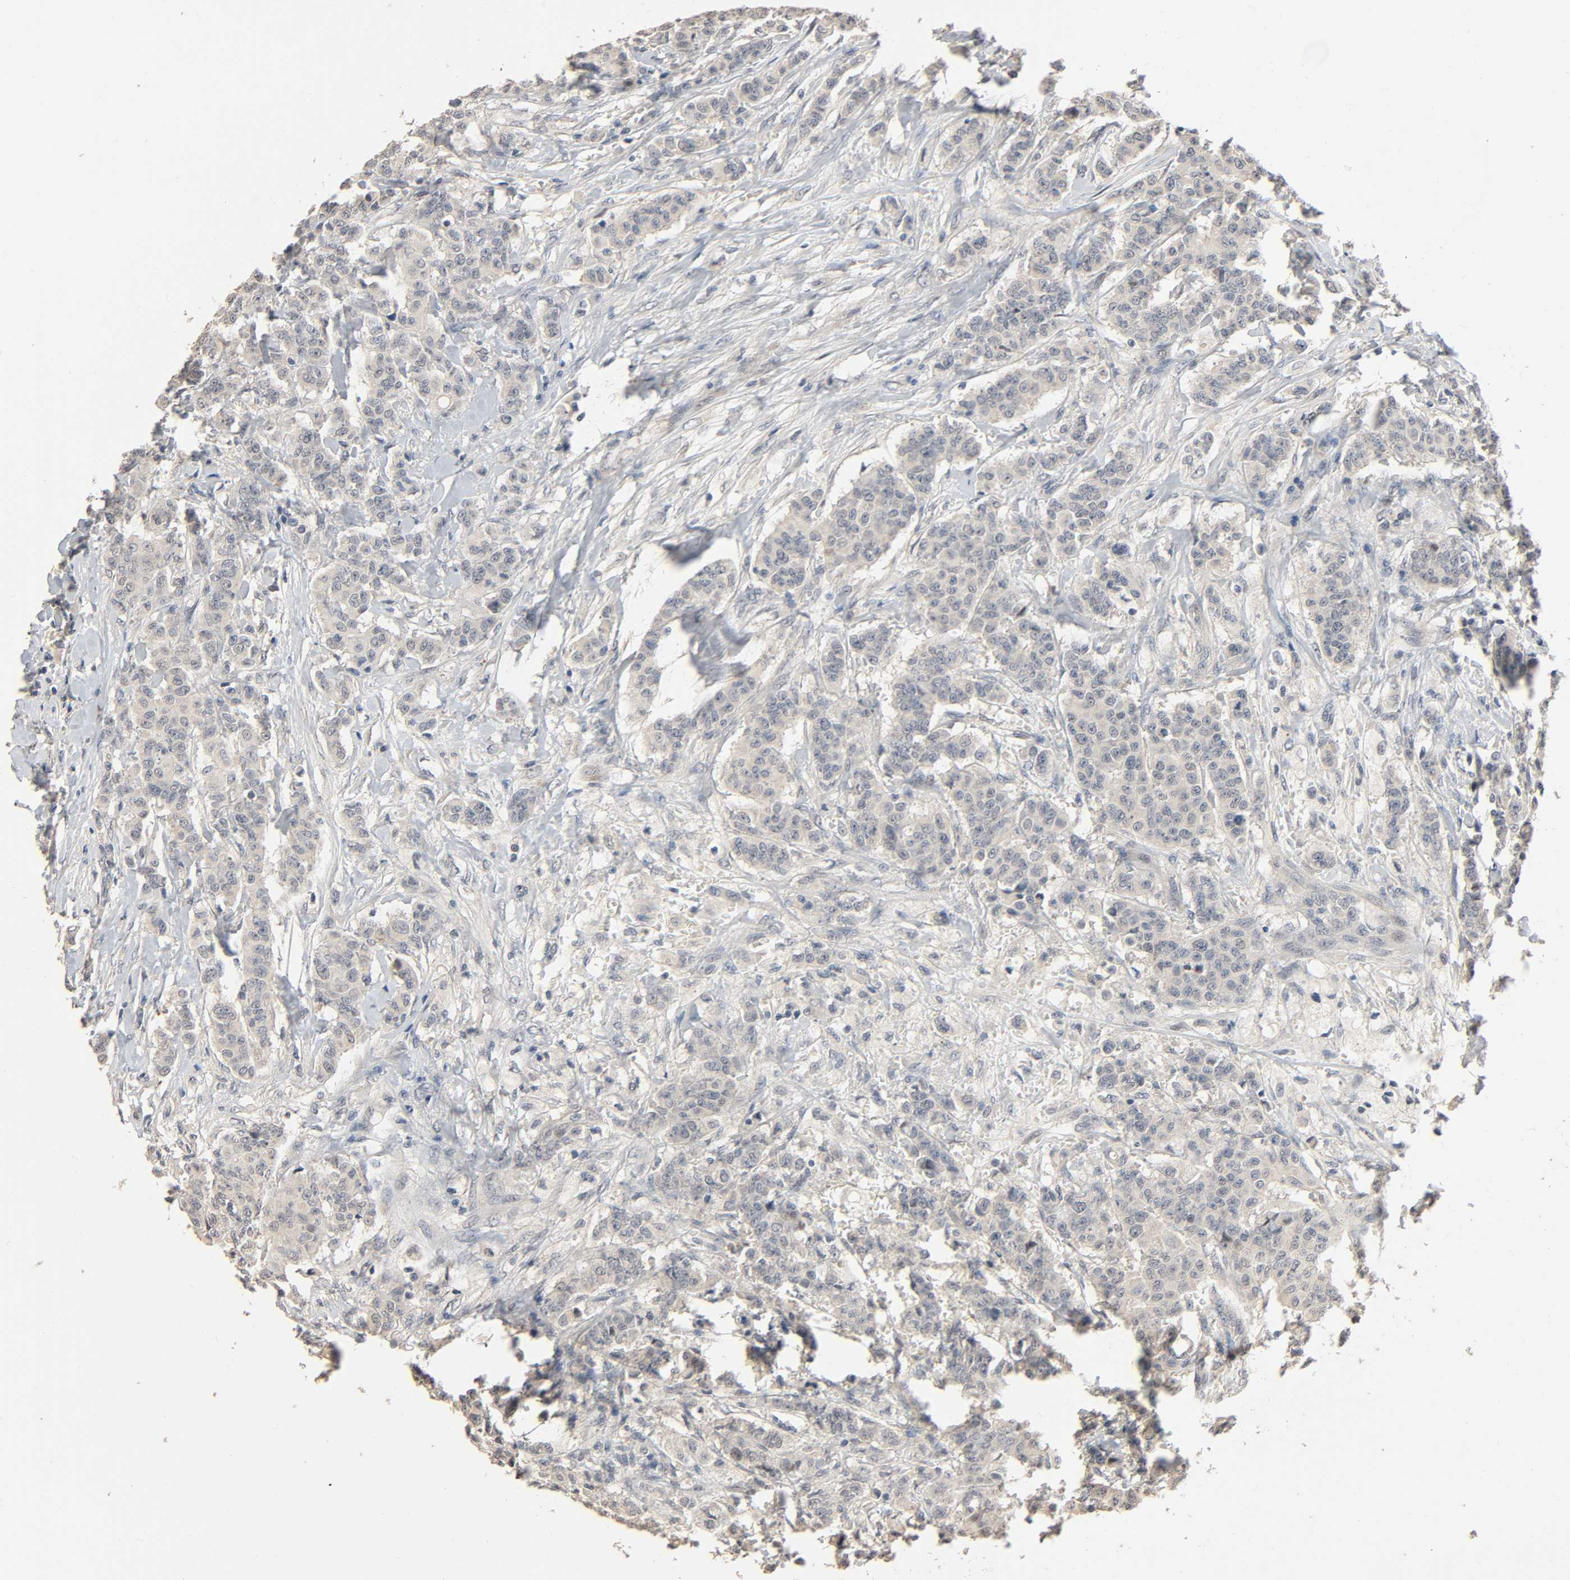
{"staining": {"intensity": "negative", "quantity": "none", "location": "none"}, "tissue": "breast cancer", "cell_type": "Tumor cells", "image_type": "cancer", "snomed": [{"axis": "morphology", "description": "Duct carcinoma"}, {"axis": "topography", "description": "Breast"}], "caption": "Tumor cells show no significant staining in breast cancer.", "gene": "MAGEA8", "patient": {"sex": "female", "age": 40}}